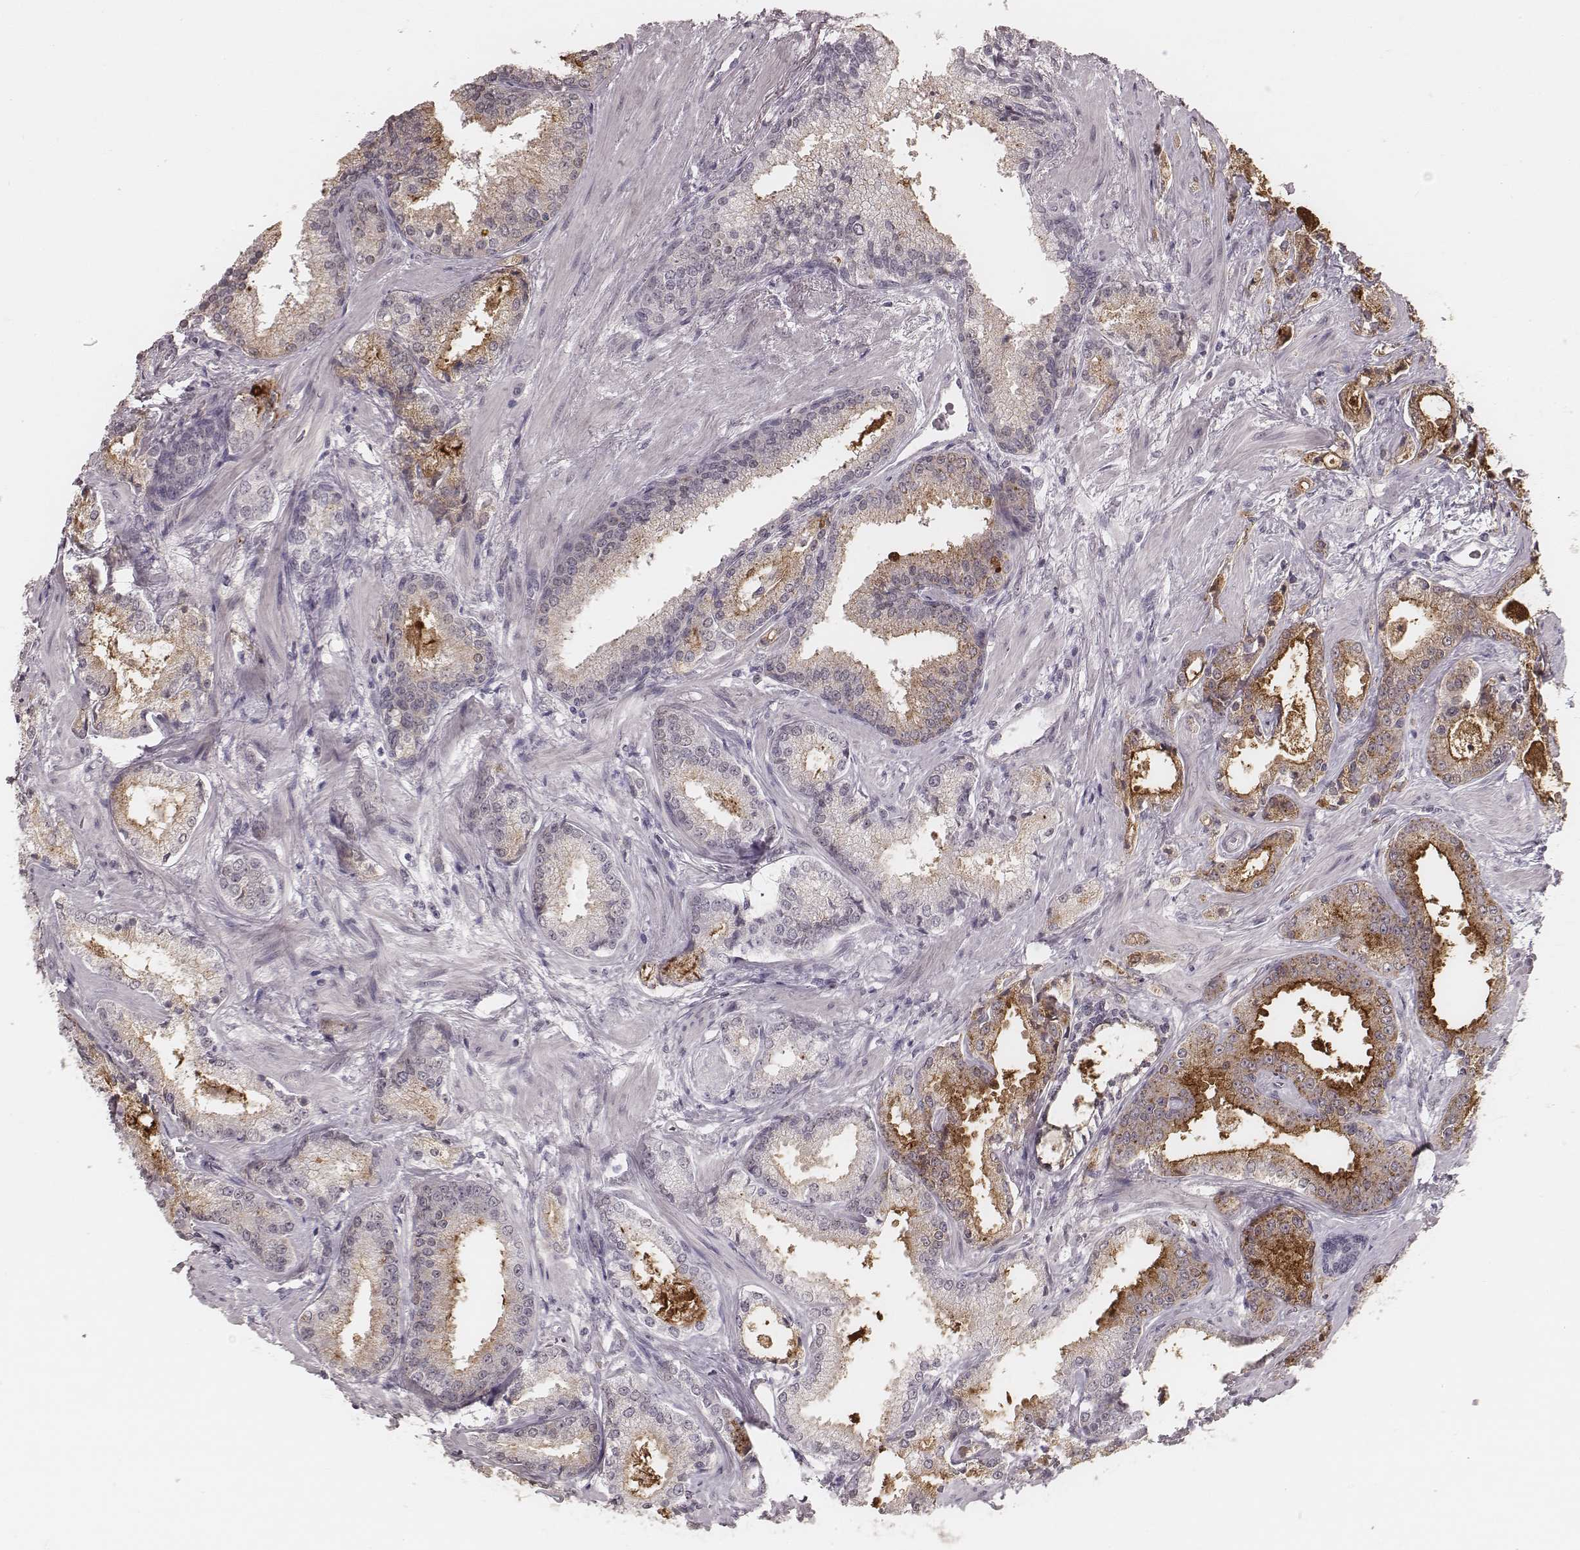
{"staining": {"intensity": "moderate", "quantity": "25%-75%", "location": "cytoplasmic/membranous"}, "tissue": "prostate cancer", "cell_type": "Tumor cells", "image_type": "cancer", "snomed": [{"axis": "morphology", "description": "Adenocarcinoma, Low grade"}, {"axis": "topography", "description": "Prostate"}], "caption": "Protein staining demonstrates moderate cytoplasmic/membranous staining in about 25%-75% of tumor cells in prostate low-grade adenocarcinoma.", "gene": "KITLG", "patient": {"sex": "male", "age": 56}}